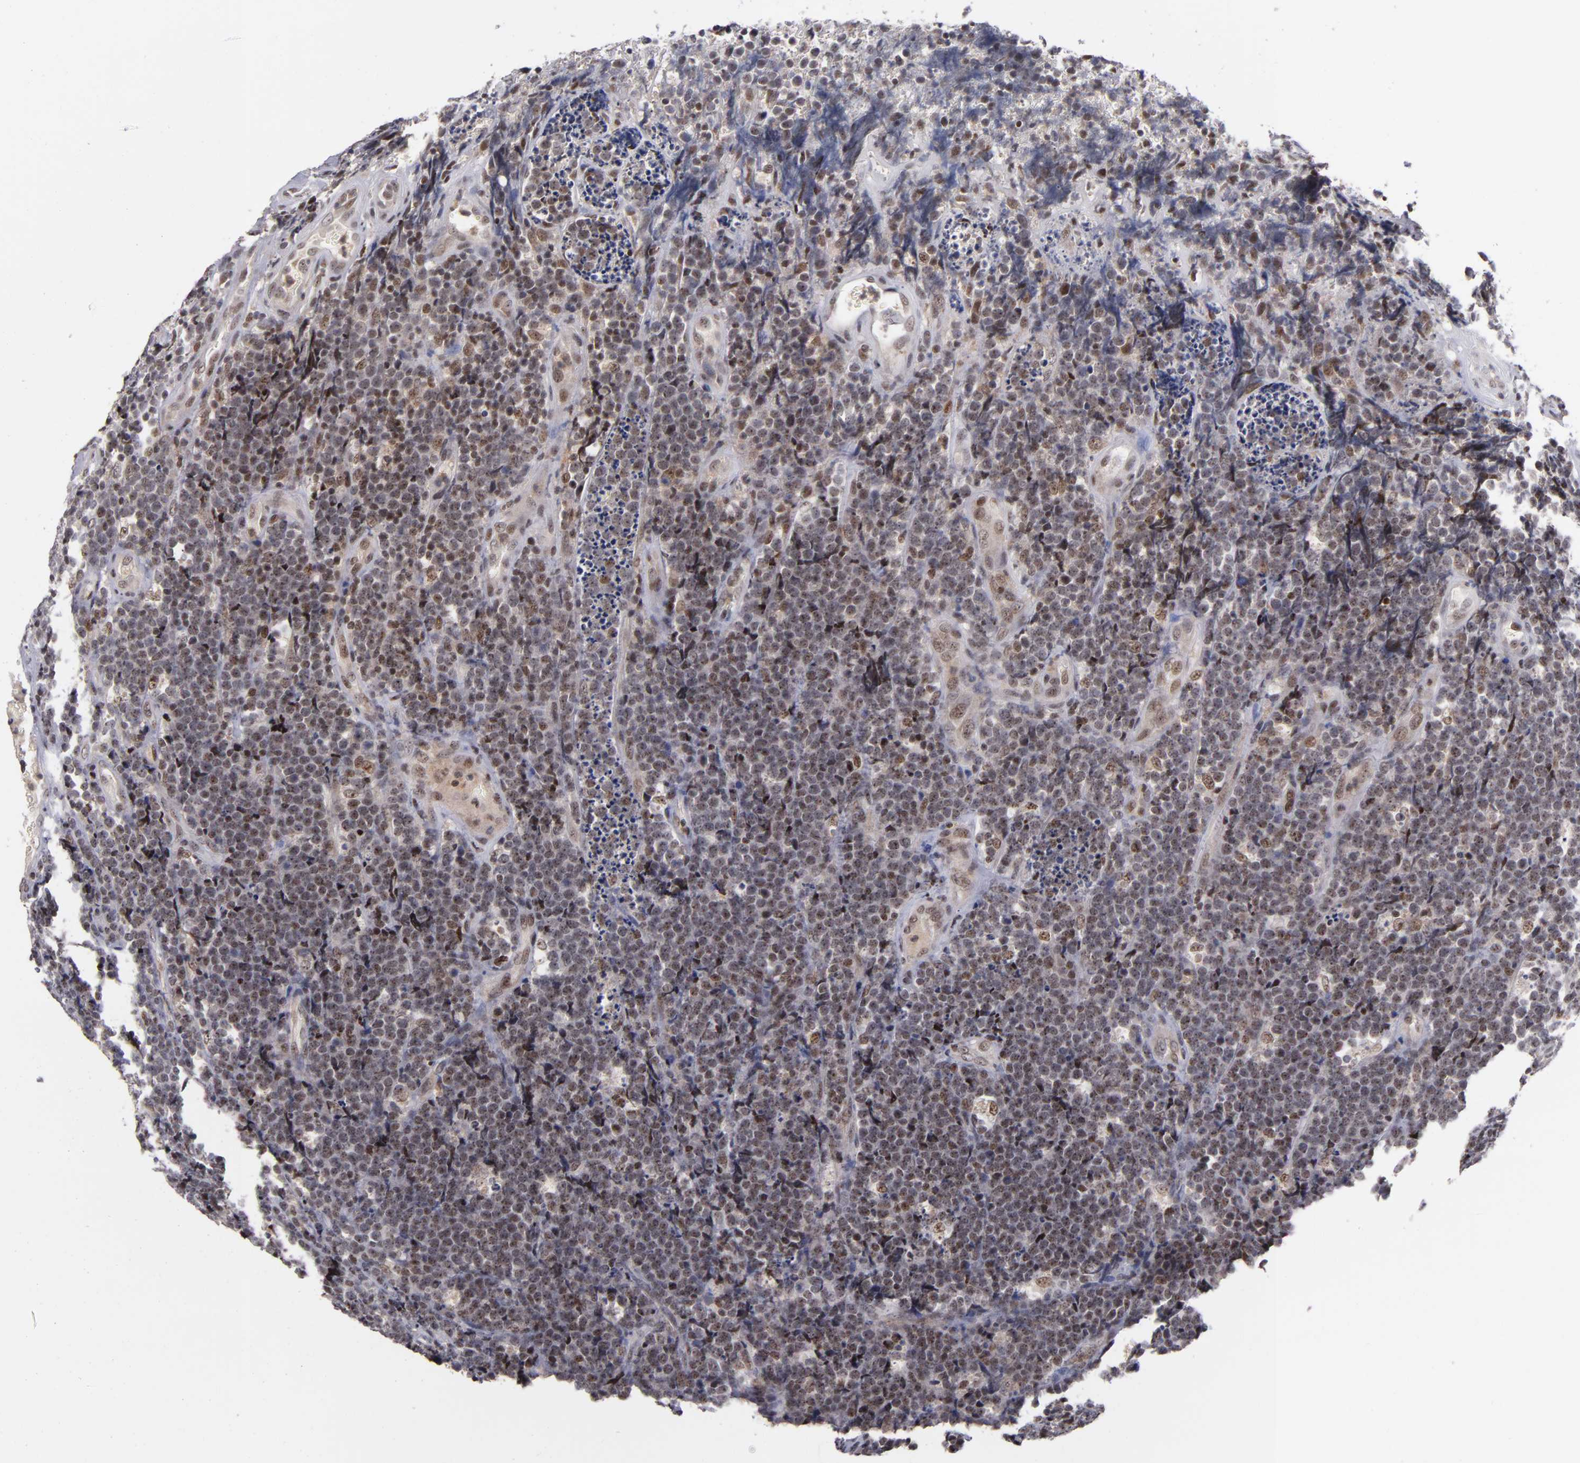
{"staining": {"intensity": "weak", "quantity": "25%-75%", "location": "cytoplasmic/membranous,nuclear"}, "tissue": "lymphoma", "cell_type": "Tumor cells", "image_type": "cancer", "snomed": [{"axis": "morphology", "description": "Malignant lymphoma, non-Hodgkin's type, High grade"}, {"axis": "topography", "description": "Small intestine"}, {"axis": "topography", "description": "Colon"}], "caption": "A brown stain highlights weak cytoplasmic/membranous and nuclear staining of a protein in human lymphoma tumor cells.", "gene": "PCNX4", "patient": {"sex": "male", "age": 8}}